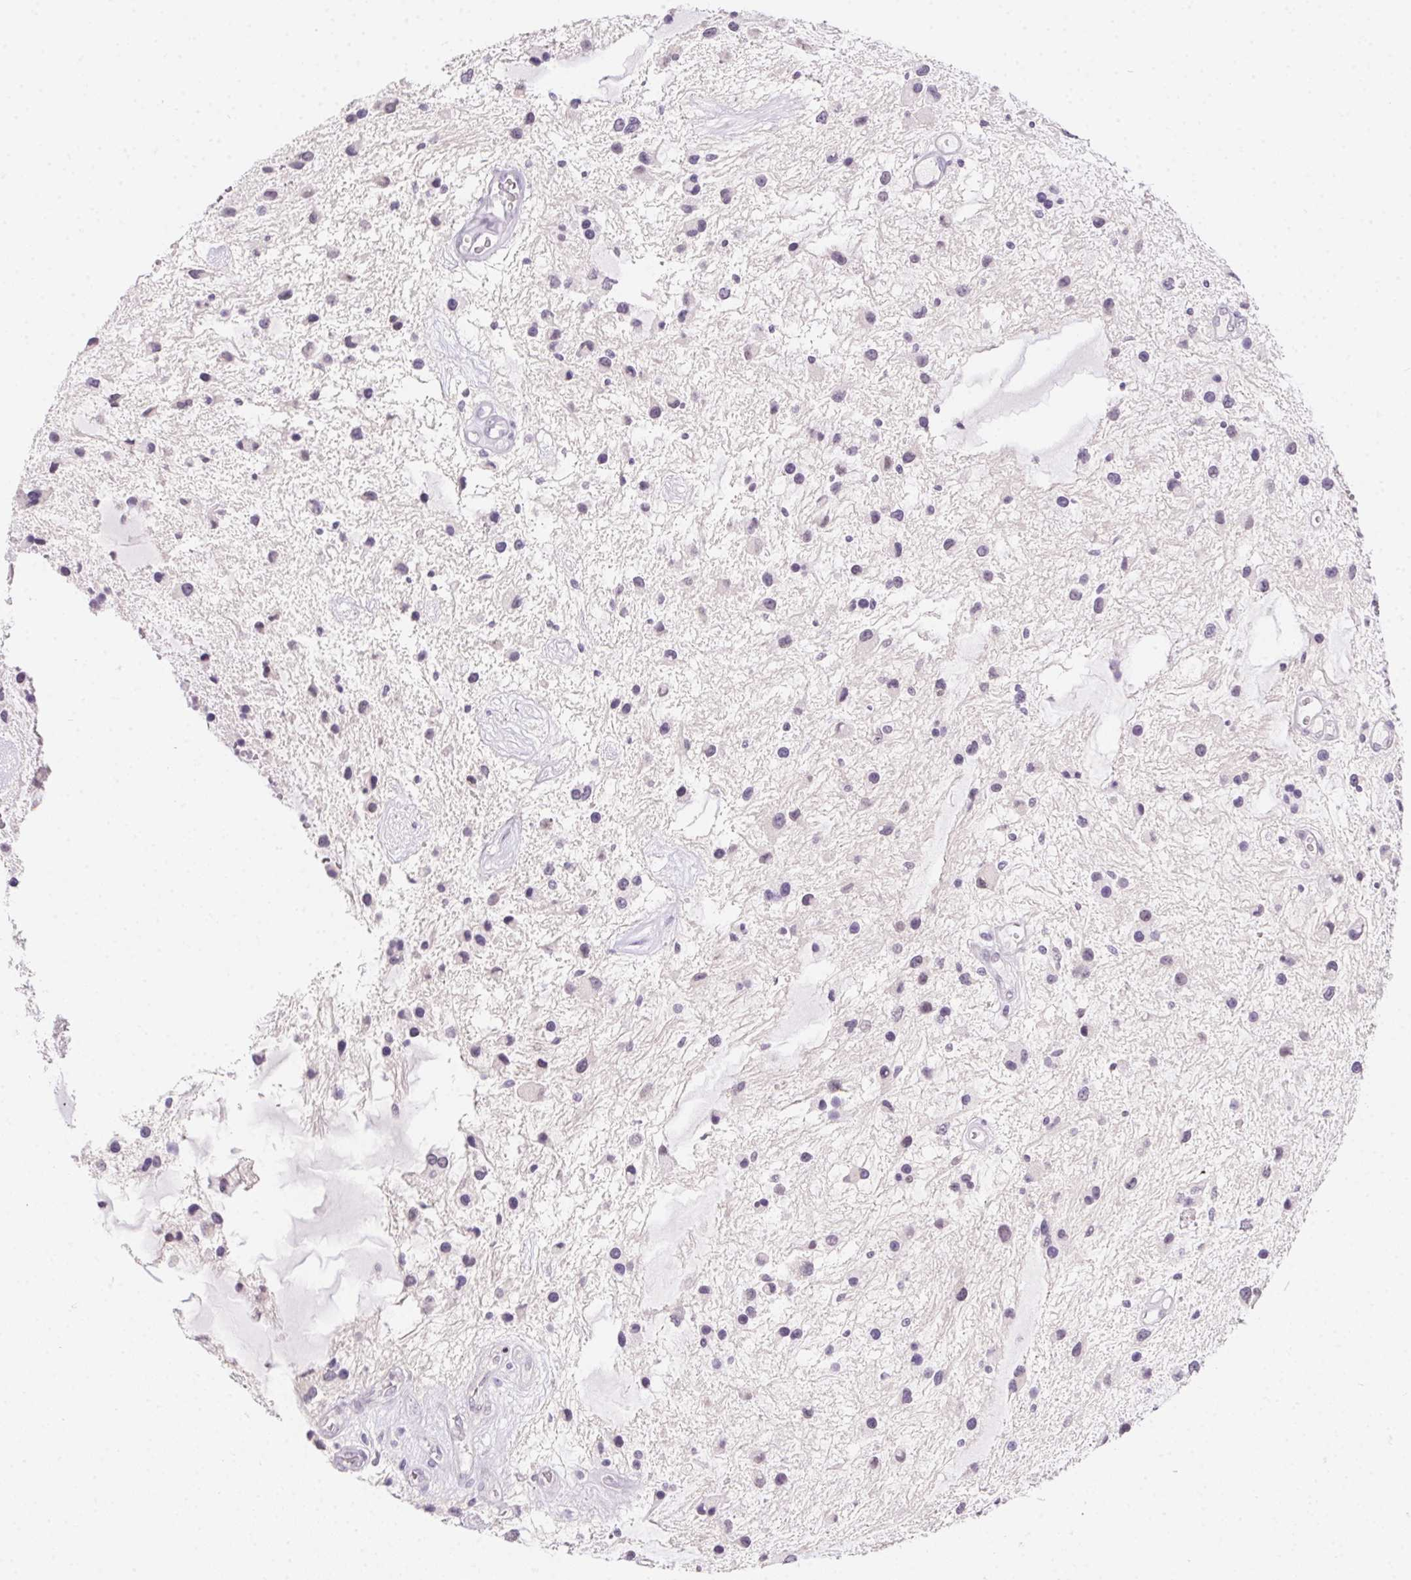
{"staining": {"intensity": "negative", "quantity": "none", "location": "none"}, "tissue": "glioma", "cell_type": "Tumor cells", "image_type": "cancer", "snomed": [{"axis": "morphology", "description": "Glioma, malignant, Low grade"}, {"axis": "topography", "description": "Cerebellum"}], "caption": "There is no significant staining in tumor cells of glioma.", "gene": "MORC1", "patient": {"sex": "female", "age": 14}}